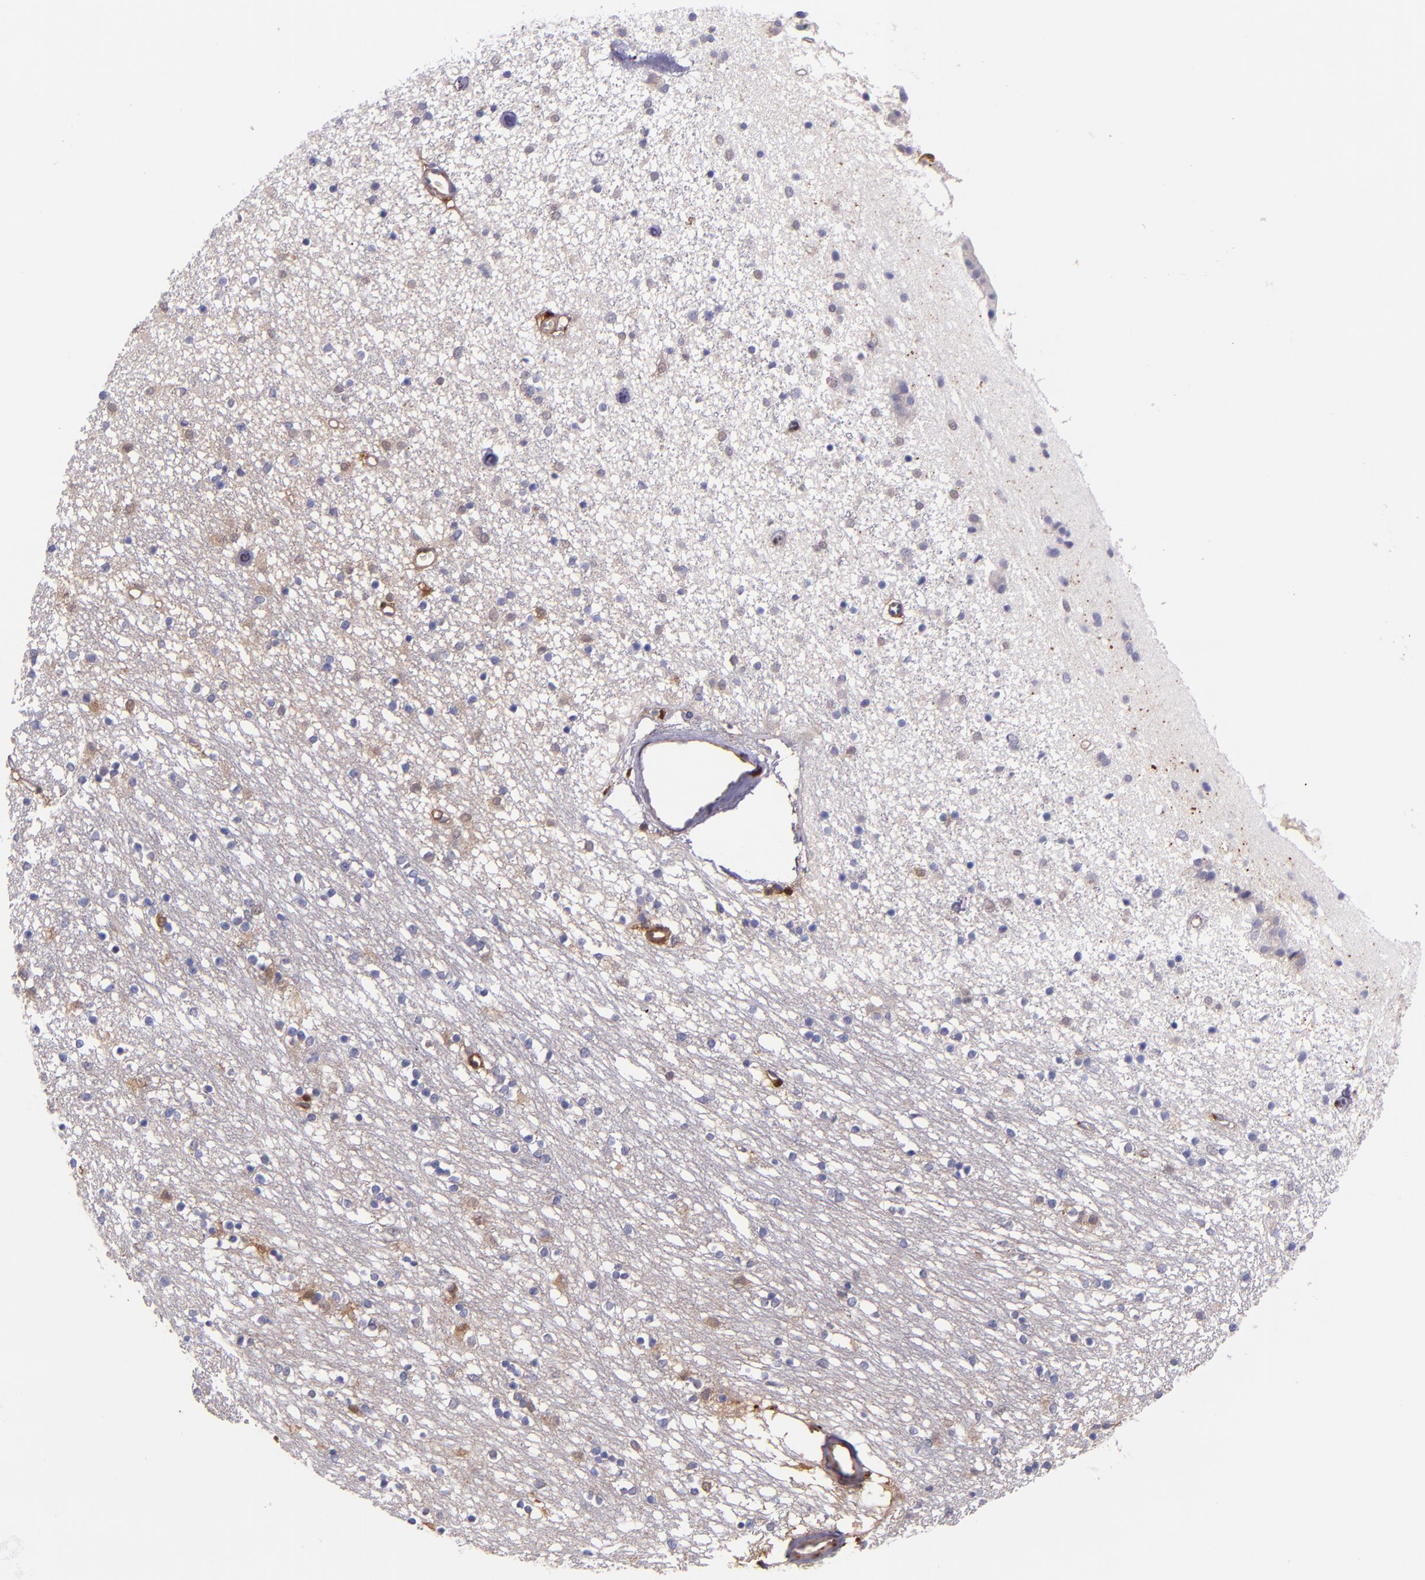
{"staining": {"intensity": "moderate", "quantity": "<25%", "location": "cytoplasmic/membranous"}, "tissue": "caudate", "cell_type": "Glial cells", "image_type": "normal", "snomed": [{"axis": "morphology", "description": "Normal tissue, NOS"}, {"axis": "topography", "description": "Lateral ventricle wall"}], "caption": "Caudate stained for a protein shows moderate cytoplasmic/membranous positivity in glial cells. (DAB (3,3'-diaminobenzidine) = brown stain, brightfield microscopy at high magnification).", "gene": "LGALS1", "patient": {"sex": "female", "age": 54}}